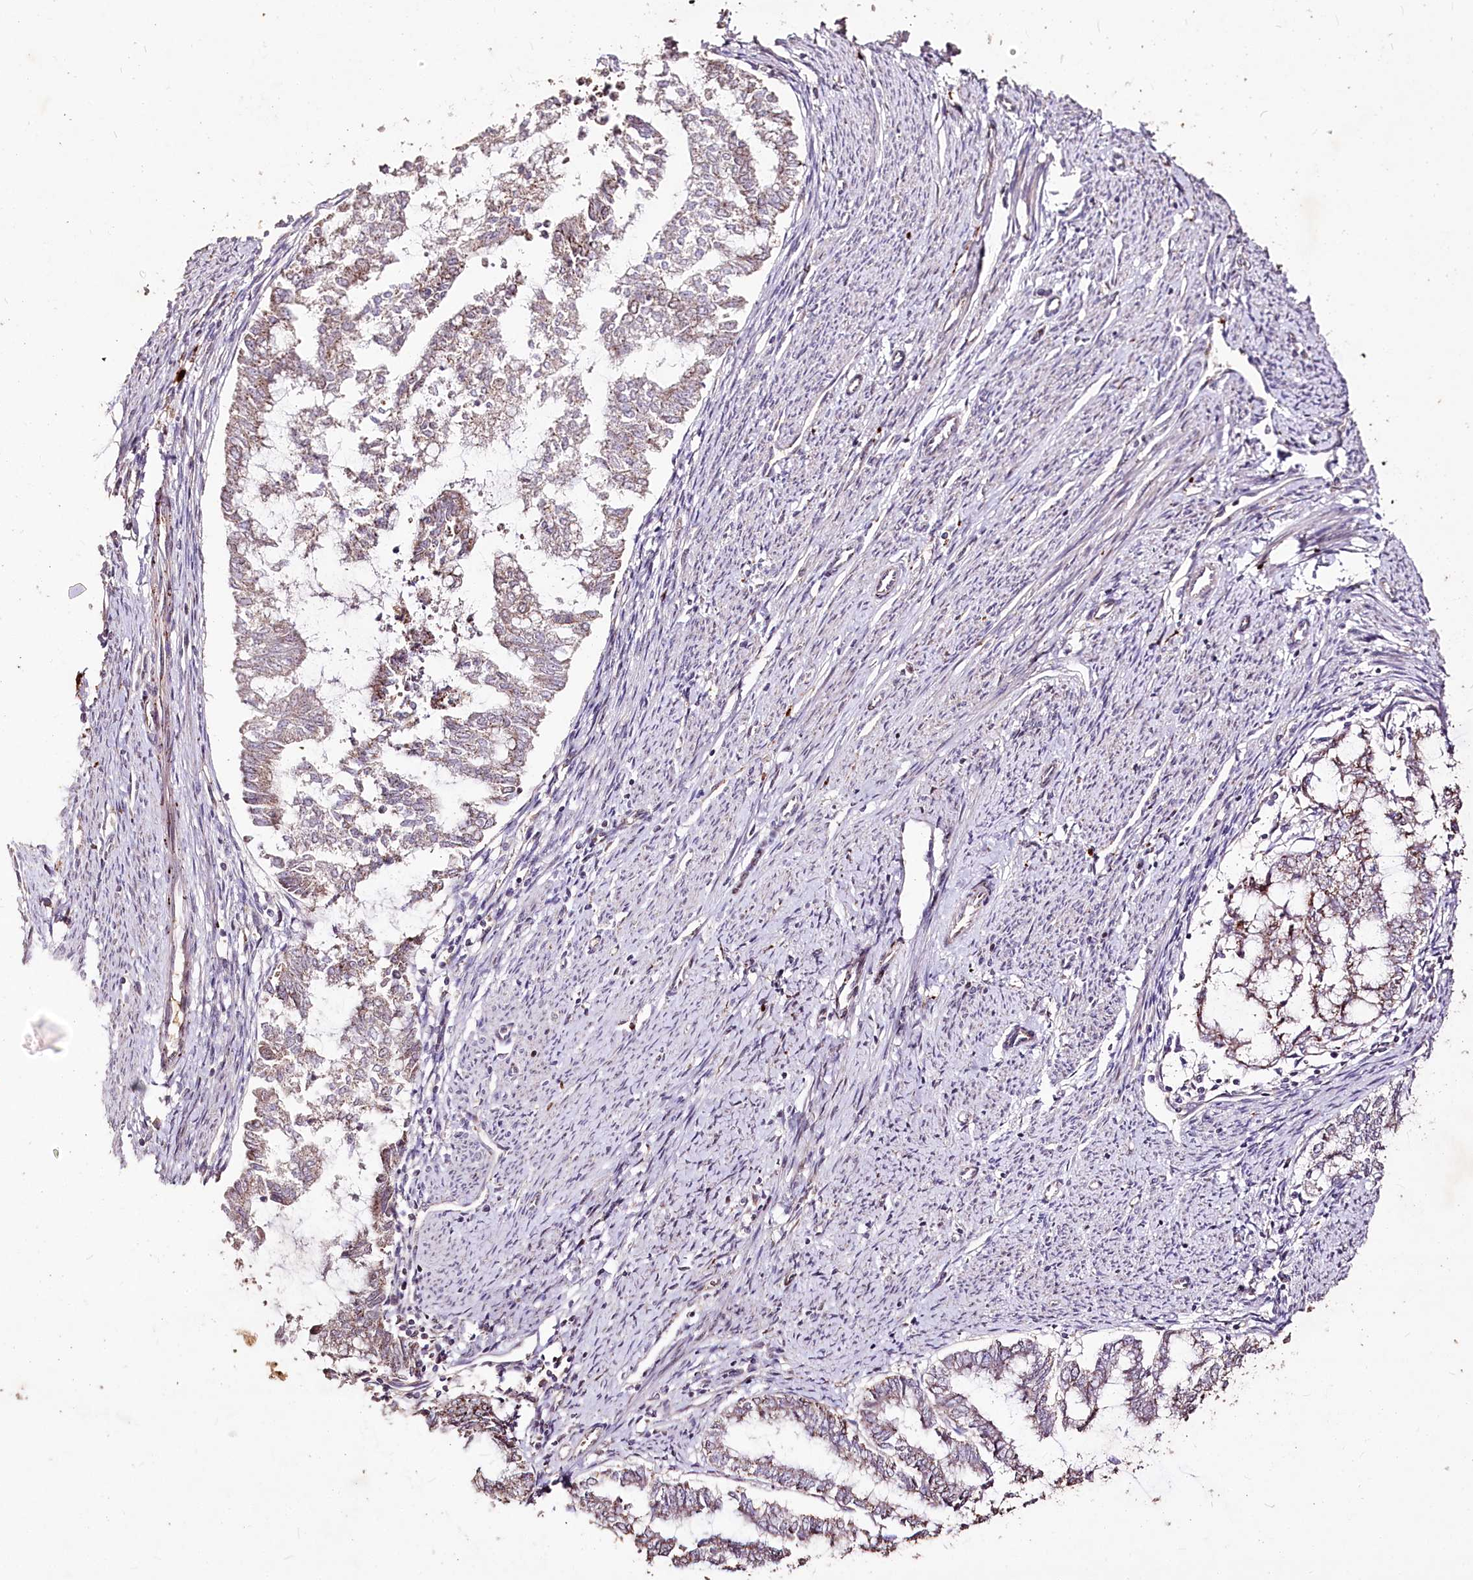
{"staining": {"intensity": "weak", "quantity": ">75%", "location": "cytoplasmic/membranous"}, "tissue": "endometrial cancer", "cell_type": "Tumor cells", "image_type": "cancer", "snomed": [{"axis": "morphology", "description": "Adenocarcinoma, NOS"}, {"axis": "topography", "description": "Endometrium"}], "caption": "IHC micrograph of neoplastic tissue: endometrial cancer (adenocarcinoma) stained using IHC exhibits low levels of weak protein expression localized specifically in the cytoplasmic/membranous of tumor cells, appearing as a cytoplasmic/membranous brown color.", "gene": "CARD19", "patient": {"sex": "female", "age": 79}}